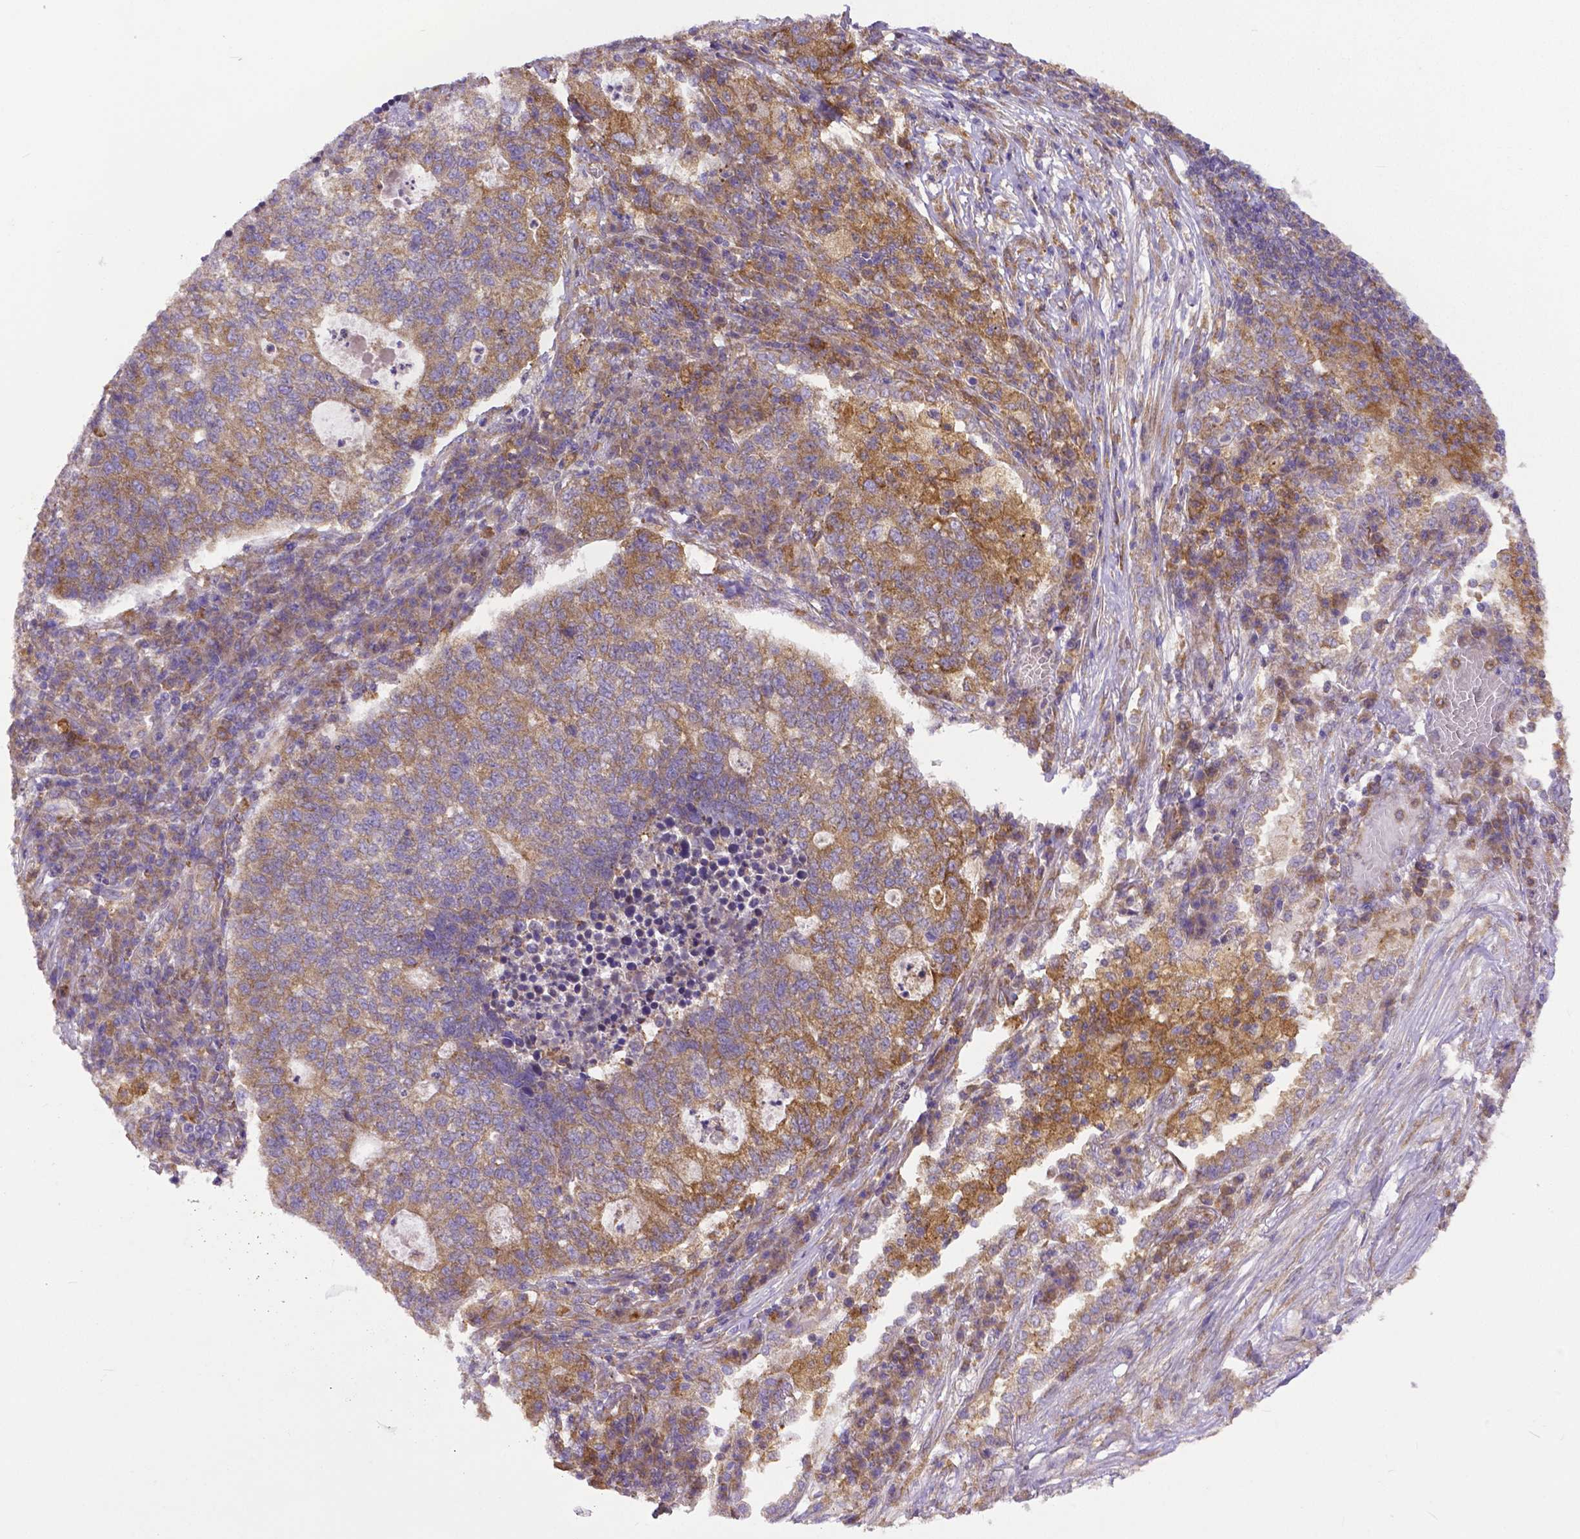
{"staining": {"intensity": "moderate", "quantity": ">75%", "location": "cytoplasmic/membranous"}, "tissue": "lung cancer", "cell_type": "Tumor cells", "image_type": "cancer", "snomed": [{"axis": "morphology", "description": "Adenocarcinoma, NOS"}, {"axis": "topography", "description": "Lung"}], "caption": "Lung cancer tissue shows moderate cytoplasmic/membranous expression in approximately >75% of tumor cells, visualized by immunohistochemistry.", "gene": "DICER1", "patient": {"sex": "male", "age": 57}}